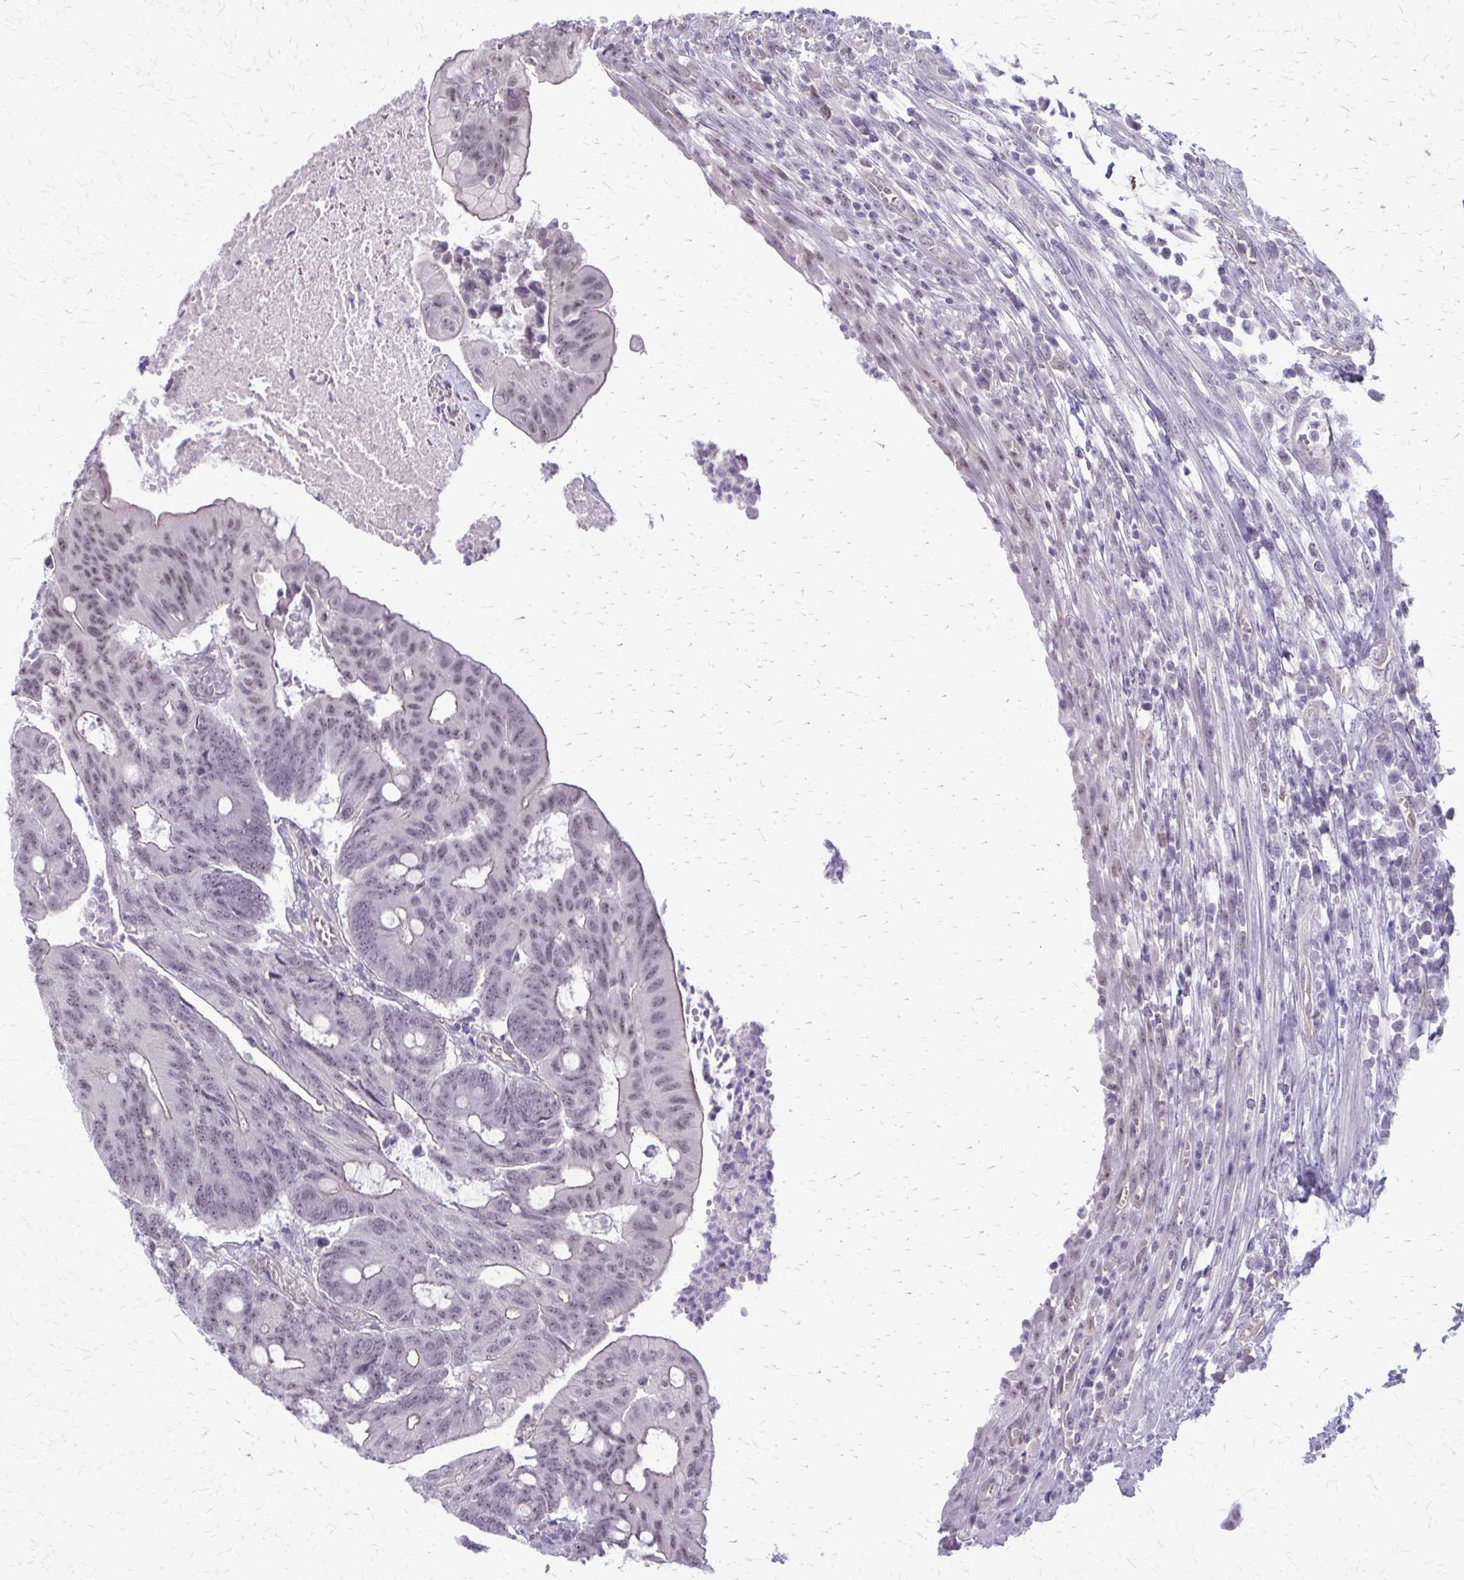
{"staining": {"intensity": "negative", "quantity": "none", "location": "none"}, "tissue": "colorectal cancer", "cell_type": "Tumor cells", "image_type": "cancer", "snomed": [{"axis": "morphology", "description": "Adenocarcinoma, NOS"}, {"axis": "topography", "description": "Colon"}], "caption": "Colorectal adenocarcinoma stained for a protein using immunohistochemistry (IHC) exhibits no positivity tumor cells.", "gene": "PLCB1", "patient": {"sex": "male", "age": 65}}